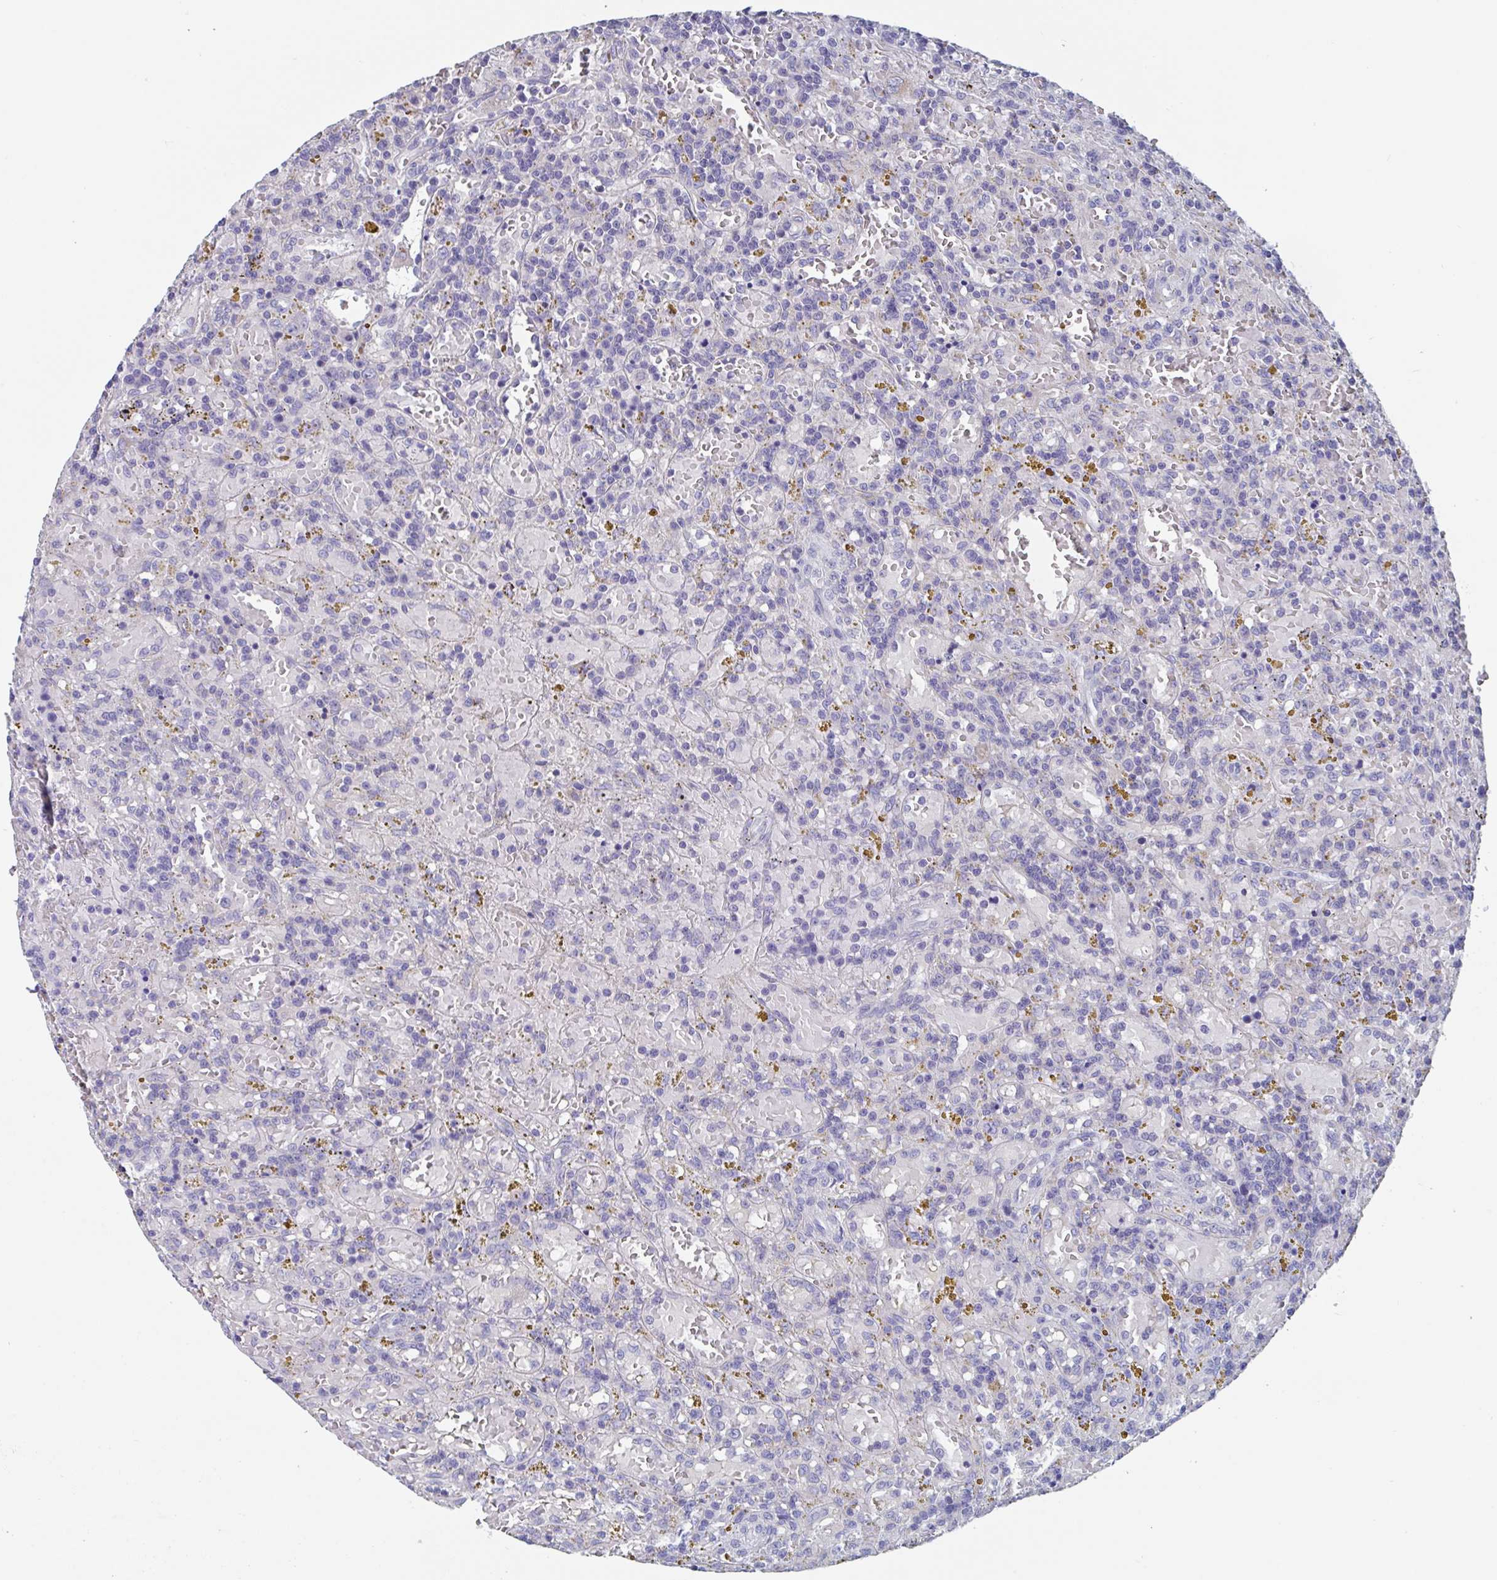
{"staining": {"intensity": "negative", "quantity": "none", "location": "none"}, "tissue": "lymphoma", "cell_type": "Tumor cells", "image_type": "cancer", "snomed": [{"axis": "morphology", "description": "Malignant lymphoma, non-Hodgkin's type, Low grade"}, {"axis": "topography", "description": "Spleen"}], "caption": "An IHC micrograph of lymphoma is shown. There is no staining in tumor cells of lymphoma.", "gene": "ABHD16A", "patient": {"sex": "female", "age": 65}}